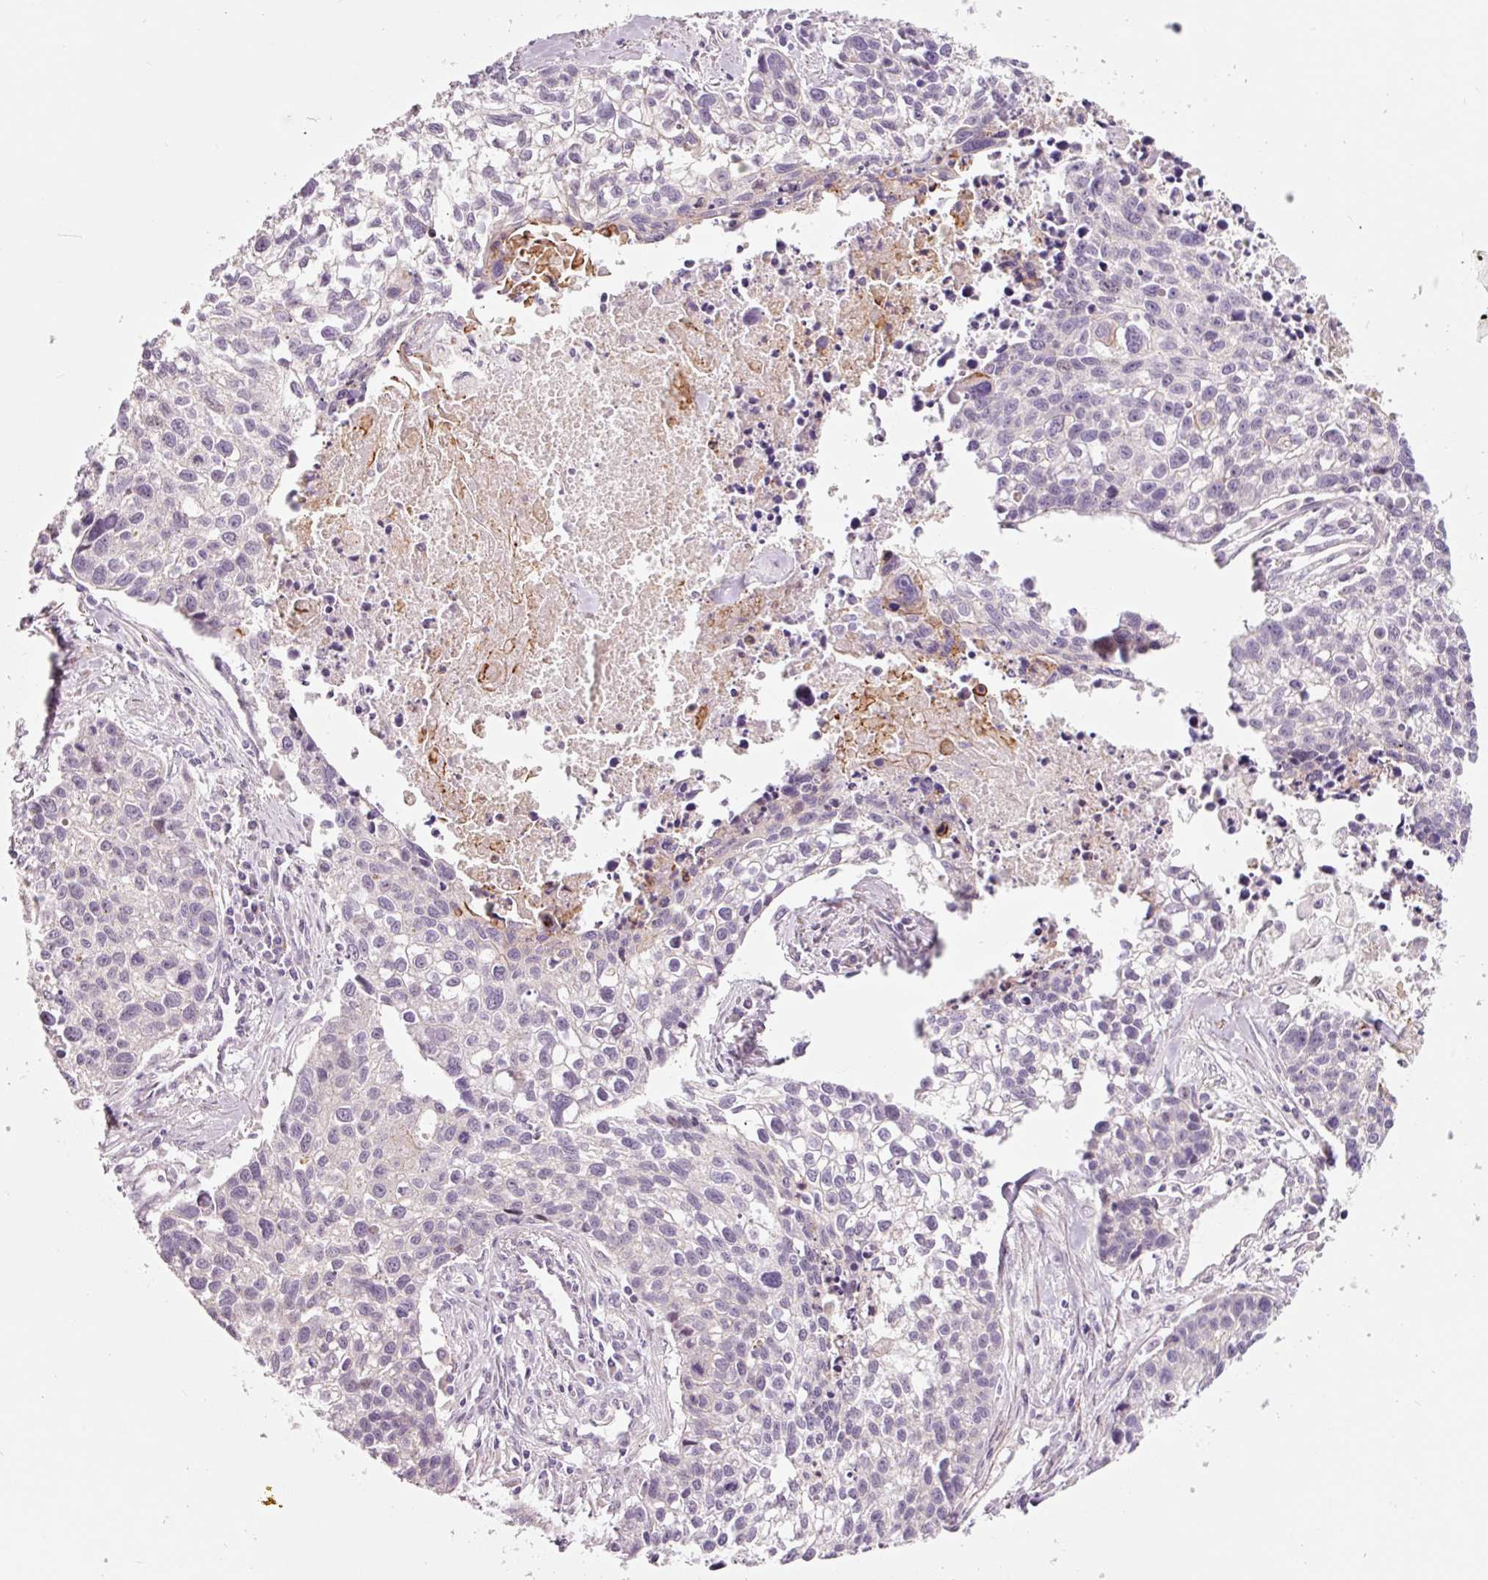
{"staining": {"intensity": "negative", "quantity": "none", "location": "none"}, "tissue": "lung cancer", "cell_type": "Tumor cells", "image_type": "cancer", "snomed": [{"axis": "morphology", "description": "Squamous cell carcinoma, NOS"}, {"axis": "topography", "description": "Lung"}], "caption": "There is no significant positivity in tumor cells of lung cancer (squamous cell carcinoma). (DAB (3,3'-diaminobenzidine) IHC with hematoxylin counter stain).", "gene": "DAPP1", "patient": {"sex": "male", "age": 74}}